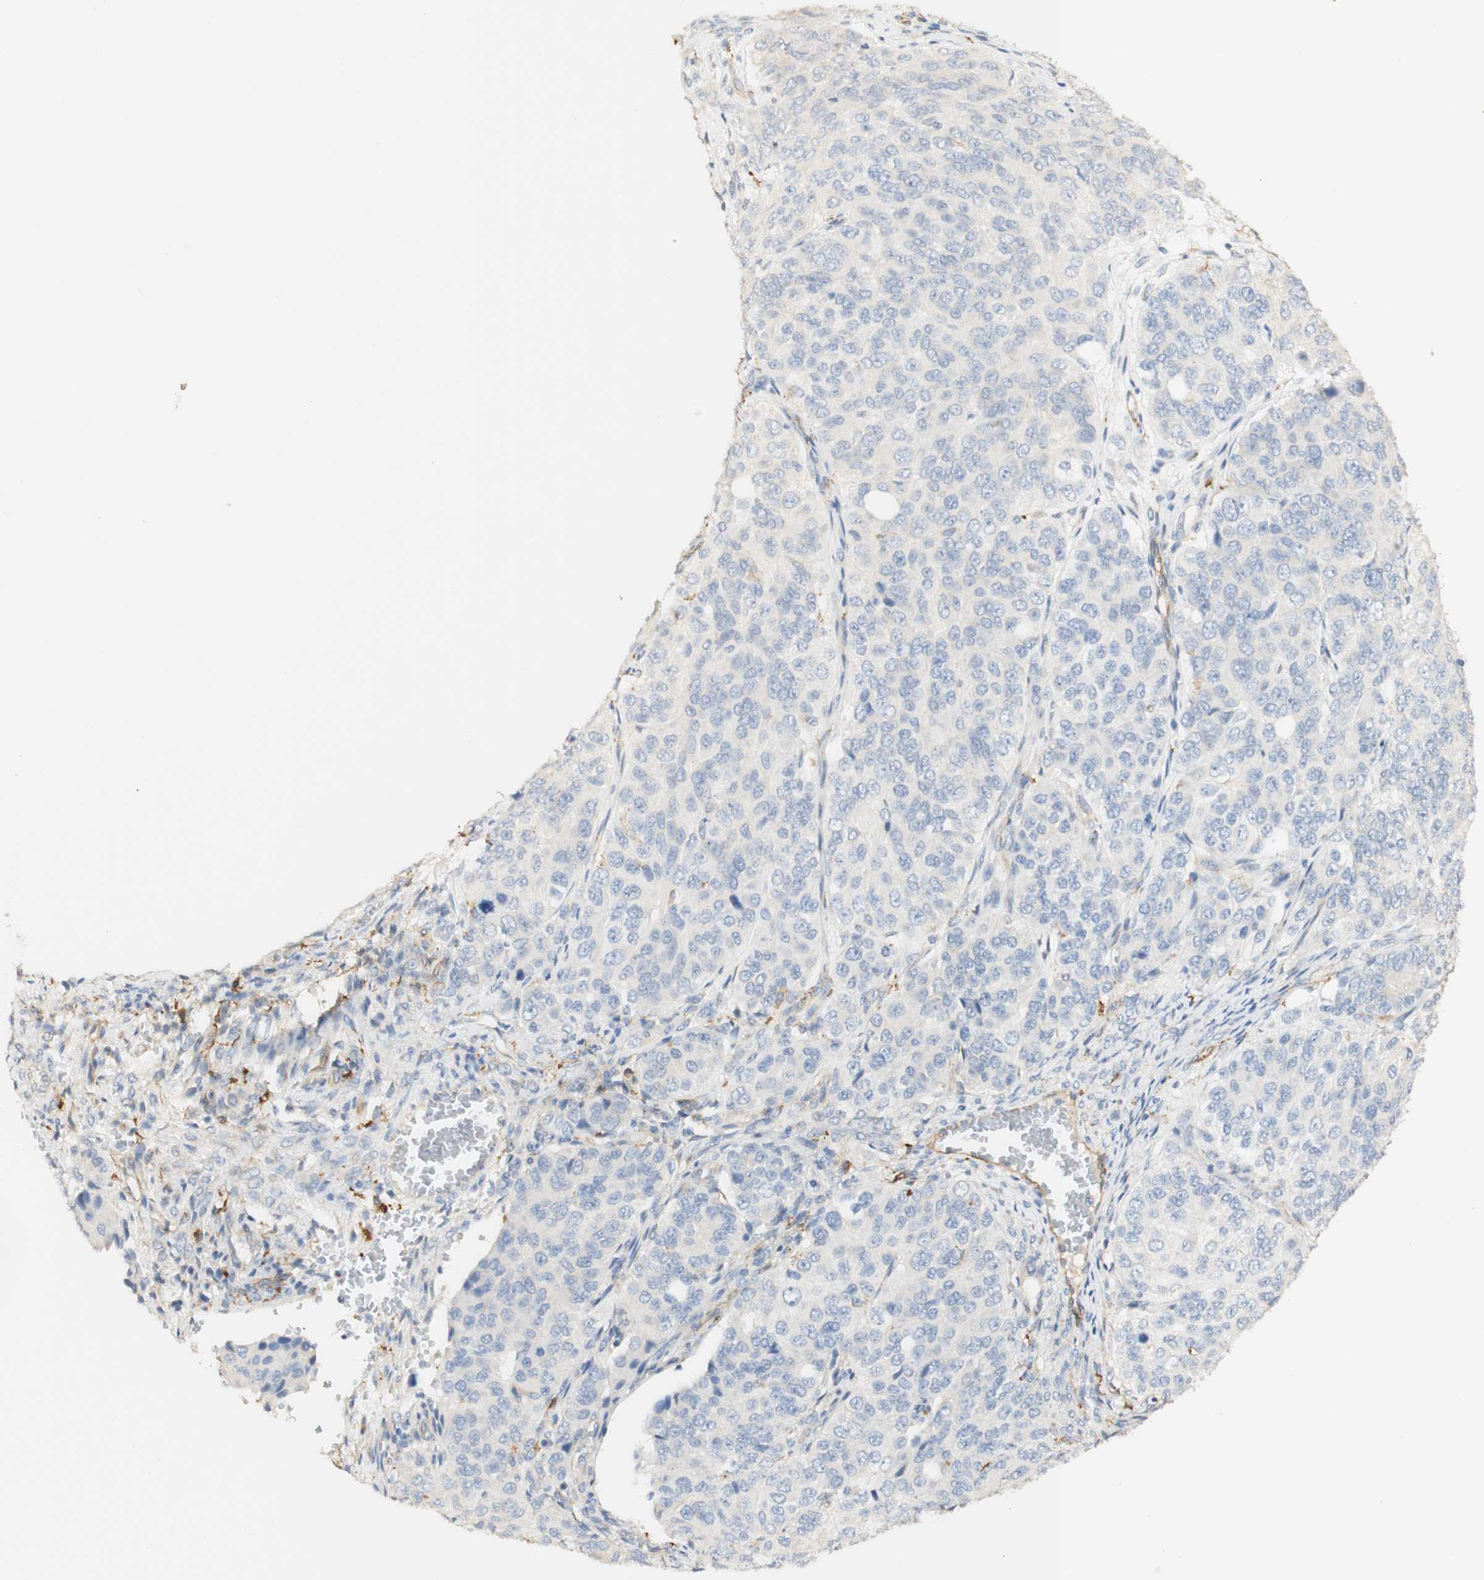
{"staining": {"intensity": "weak", "quantity": "<25%", "location": "cytoplasmic/membranous"}, "tissue": "ovarian cancer", "cell_type": "Tumor cells", "image_type": "cancer", "snomed": [{"axis": "morphology", "description": "Carcinoma, endometroid"}, {"axis": "topography", "description": "Ovary"}], "caption": "Immunohistochemical staining of human ovarian endometroid carcinoma reveals no significant staining in tumor cells.", "gene": "FCGRT", "patient": {"sex": "female", "age": 51}}